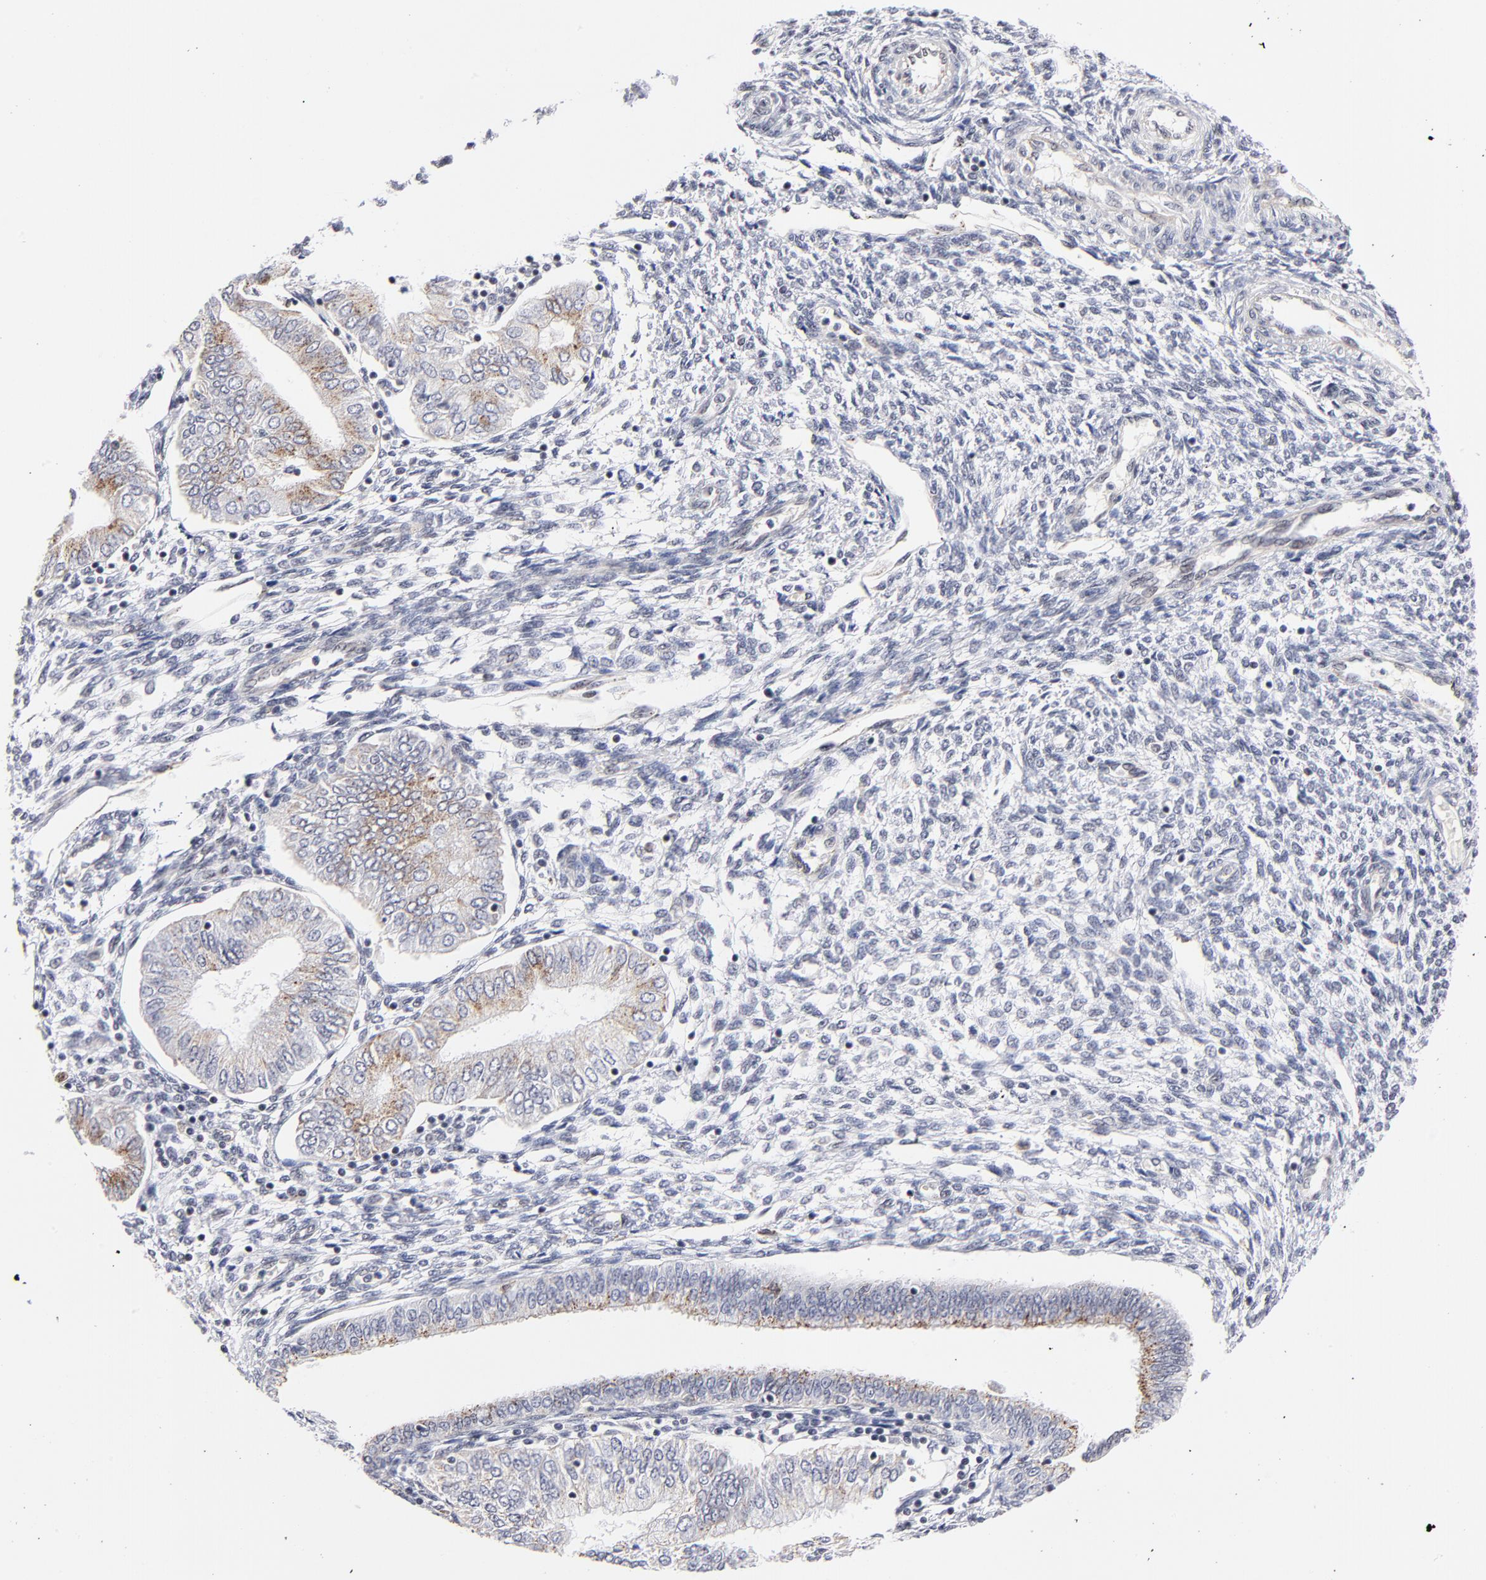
{"staining": {"intensity": "weak", "quantity": "25%-75%", "location": "cytoplasmic/membranous"}, "tissue": "endometrial cancer", "cell_type": "Tumor cells", "image_type": "cancer", "snomed": [{"axis": "morphology", "description": "Adenocarcinoma, NOS"}, {"axis": "topography", "description": "Endometrium"}], "caption": "High-power microscopy captured an IHC image of endometrial cancer, revealing weak cytoplasmic/membranous positivity in about 25%-75% of tumor cells.", "gene": "GABPA", "patient": {"sex": "female", "age": 51}}